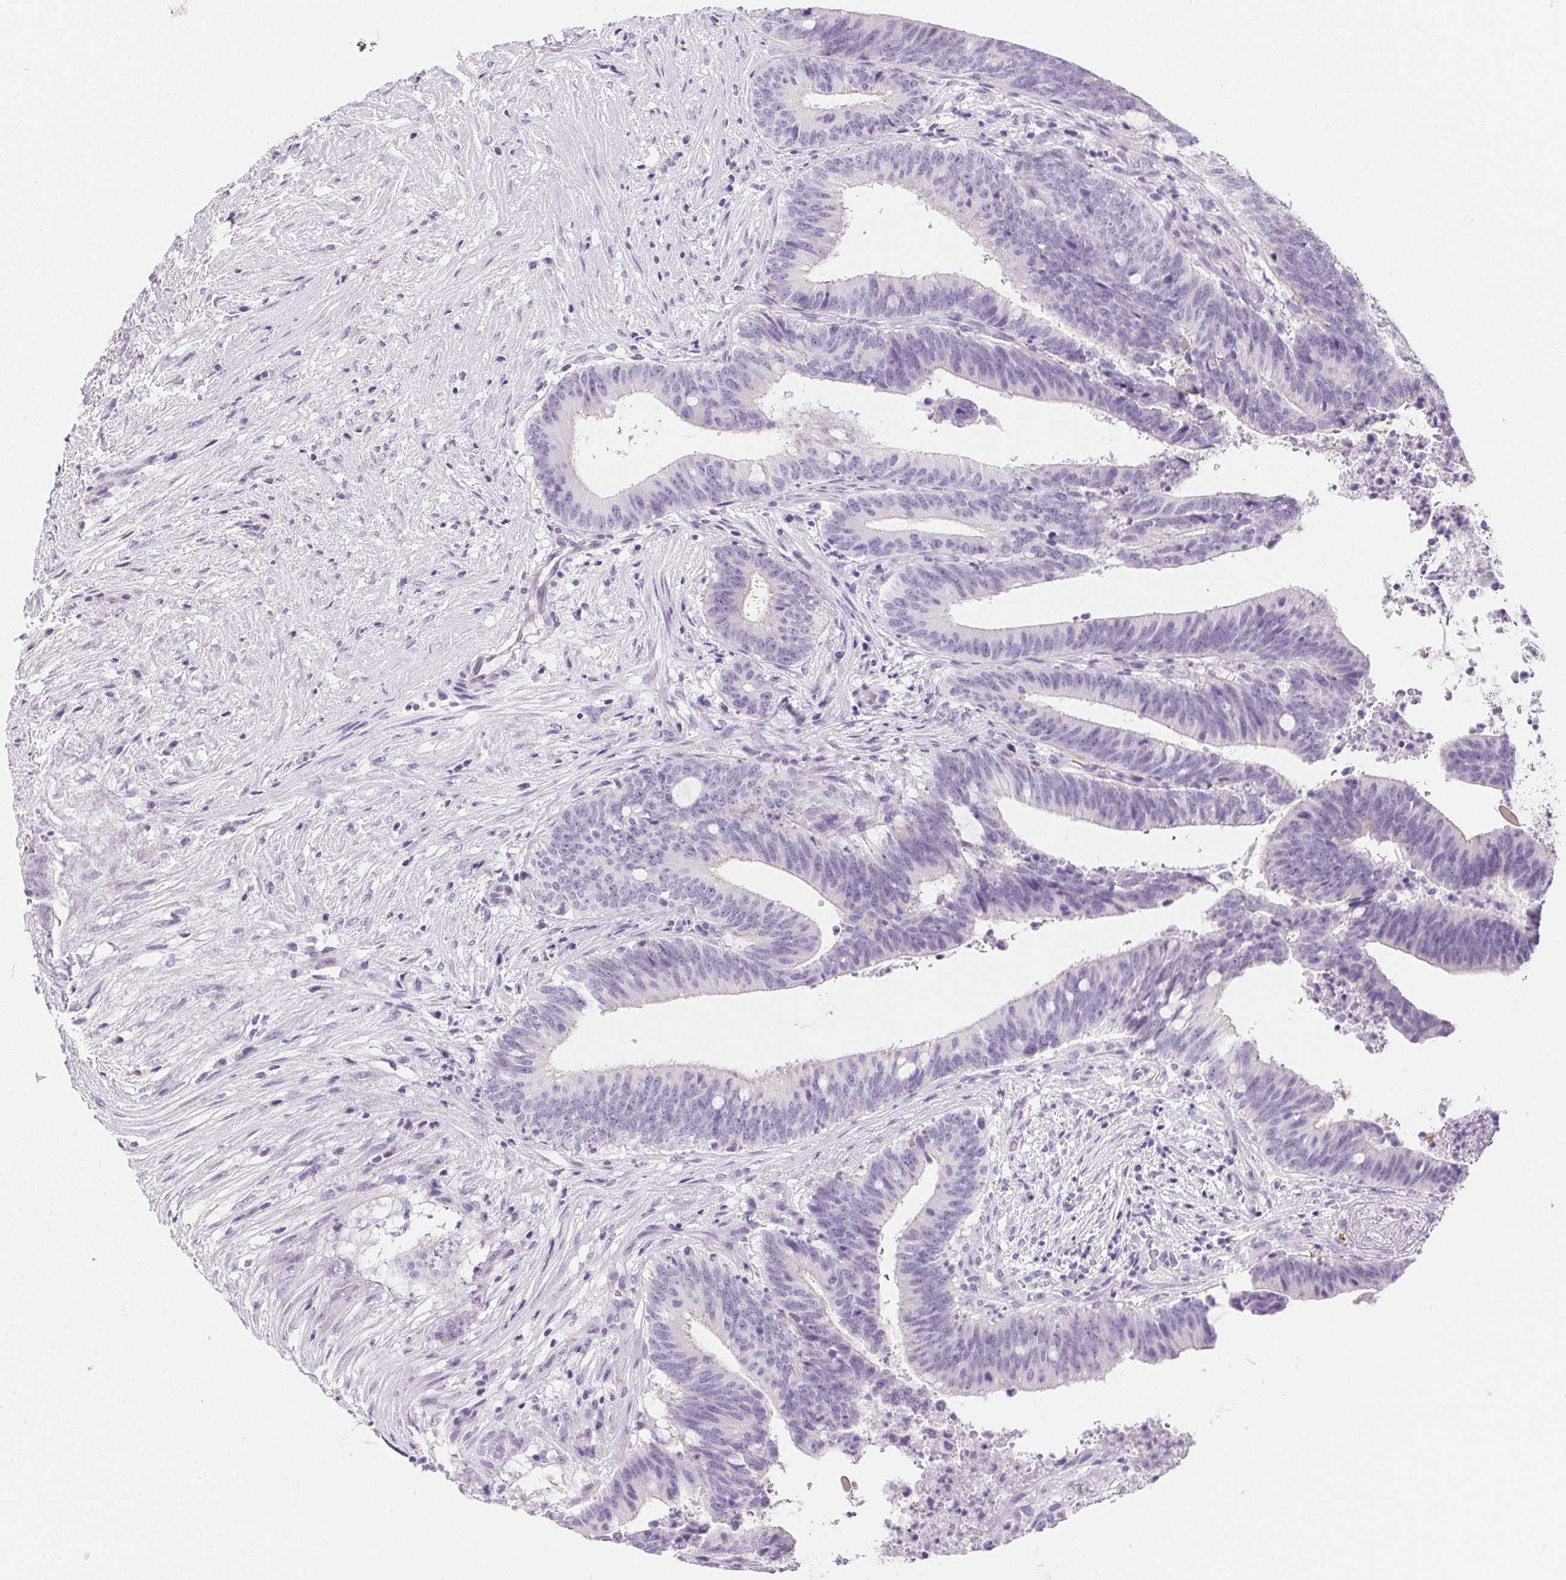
{"staining": {"intensity": "negative", "quantity": "none", "location": "none"}, "tissue": "colorectal cancer", "cell_type": "Tumor cells", "image_type": "cancer", "snomed": [{"axis": "morphology", "description": "Adenocarcinoma, NOS"}, {"axis": "topography", "description": "Colon"}], "caption": "Tumor cells show no significant protein expression in adenocarcinoma (colorectal).", "gene": "AQP5", "patient": {"sex": "female", "age": 43}}